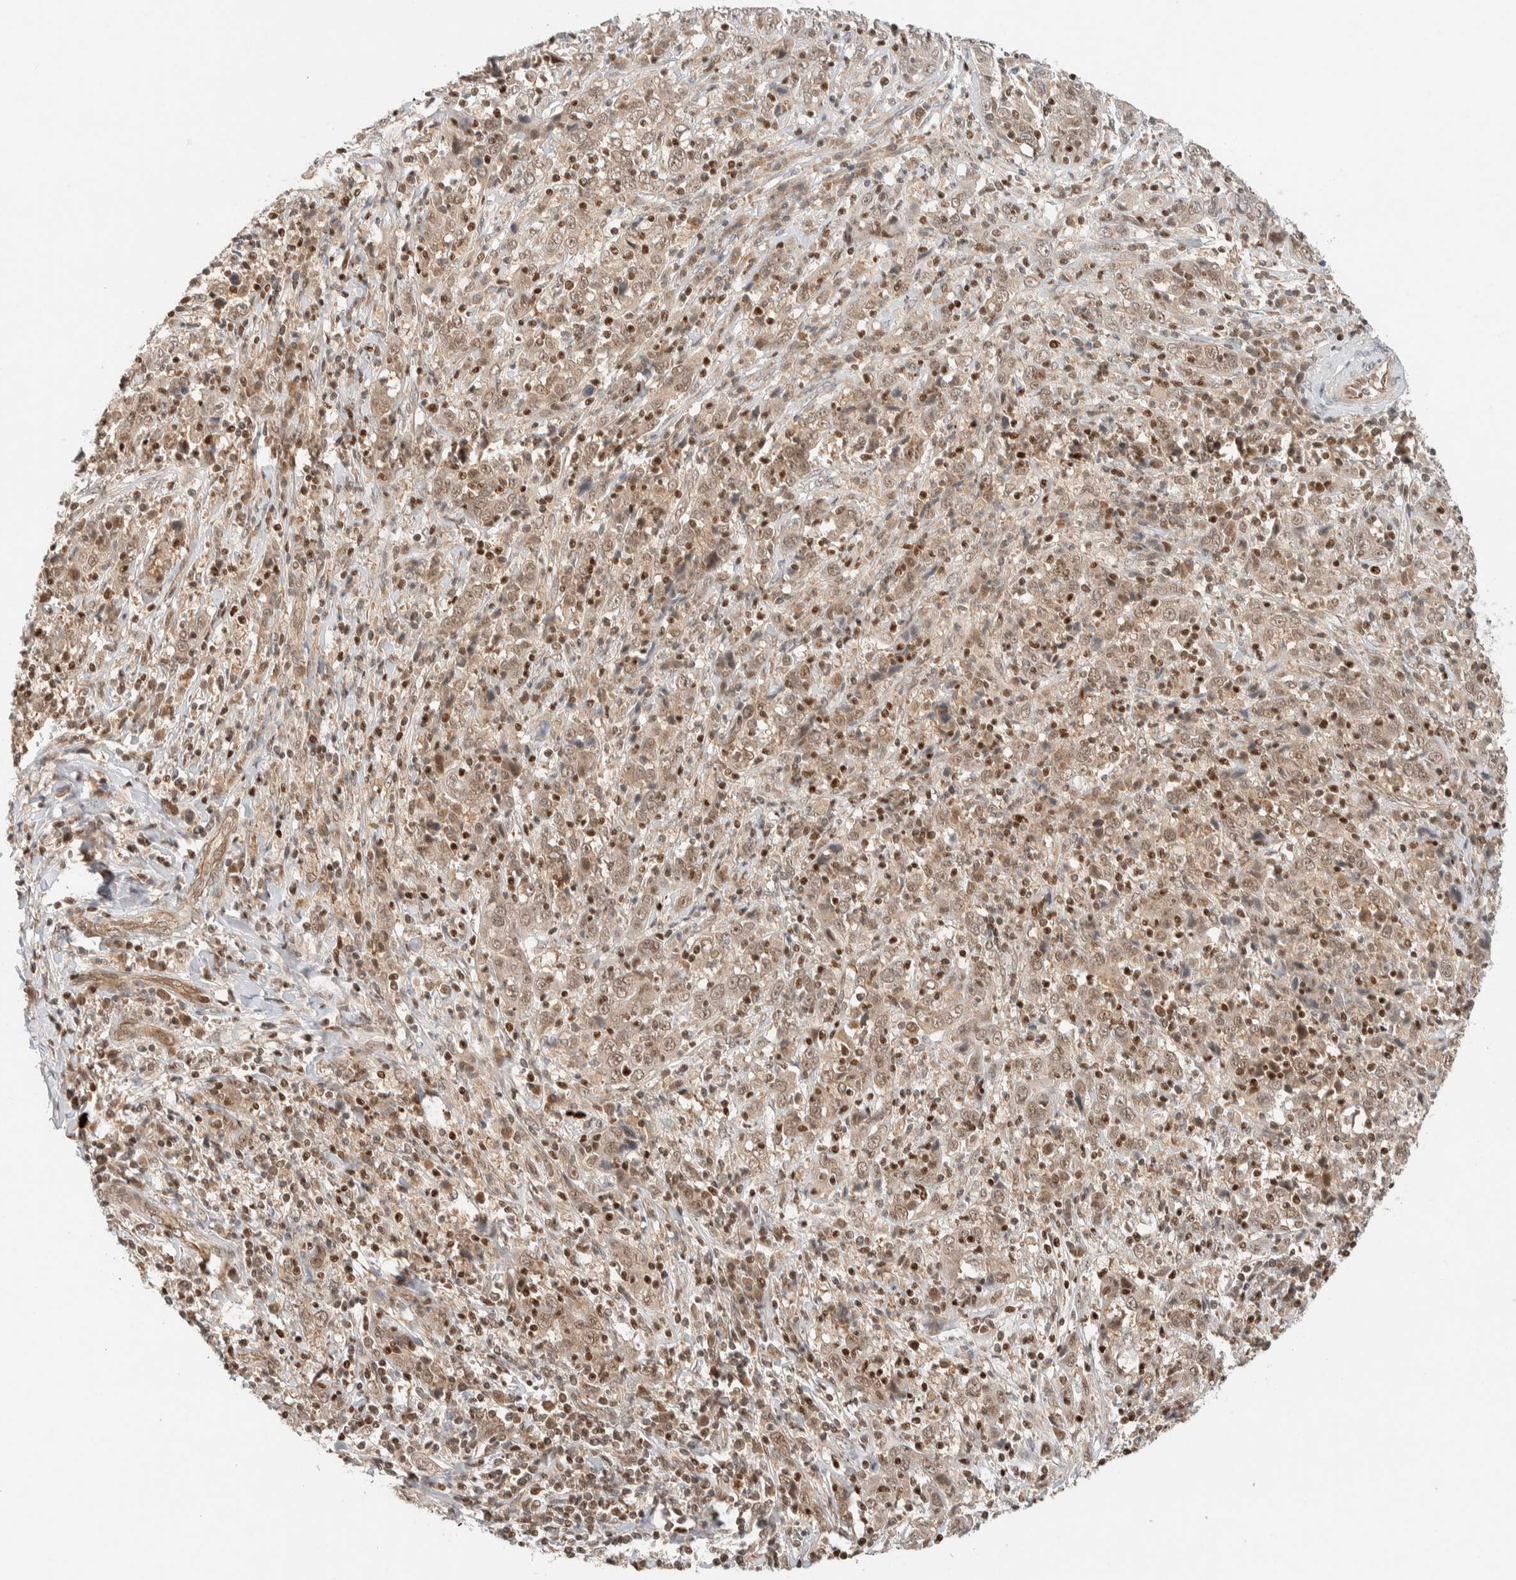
{"staining": {"intensity": "weak", "quantity": ">75%", "location": "cytoplasmic/membranous,nuclear"}, "tissue": "cervical cancer", "cell_type": "Tumor cells", "image_type": "cancer", "snomed": [{"axis": "morphology", "description": "Squamous cell carcinoma, NOS"}, {"axis": "topography", "description": "Cervix"}], "caption": "The immunohistochemical stain highlights weak cytoplasmic/membranous and nuclear staining in tumor cells of squamous cell carcinoma (cervical) tissue.", "gene": "C8orf76", "patient": {"sex": "female", "age": 46}}